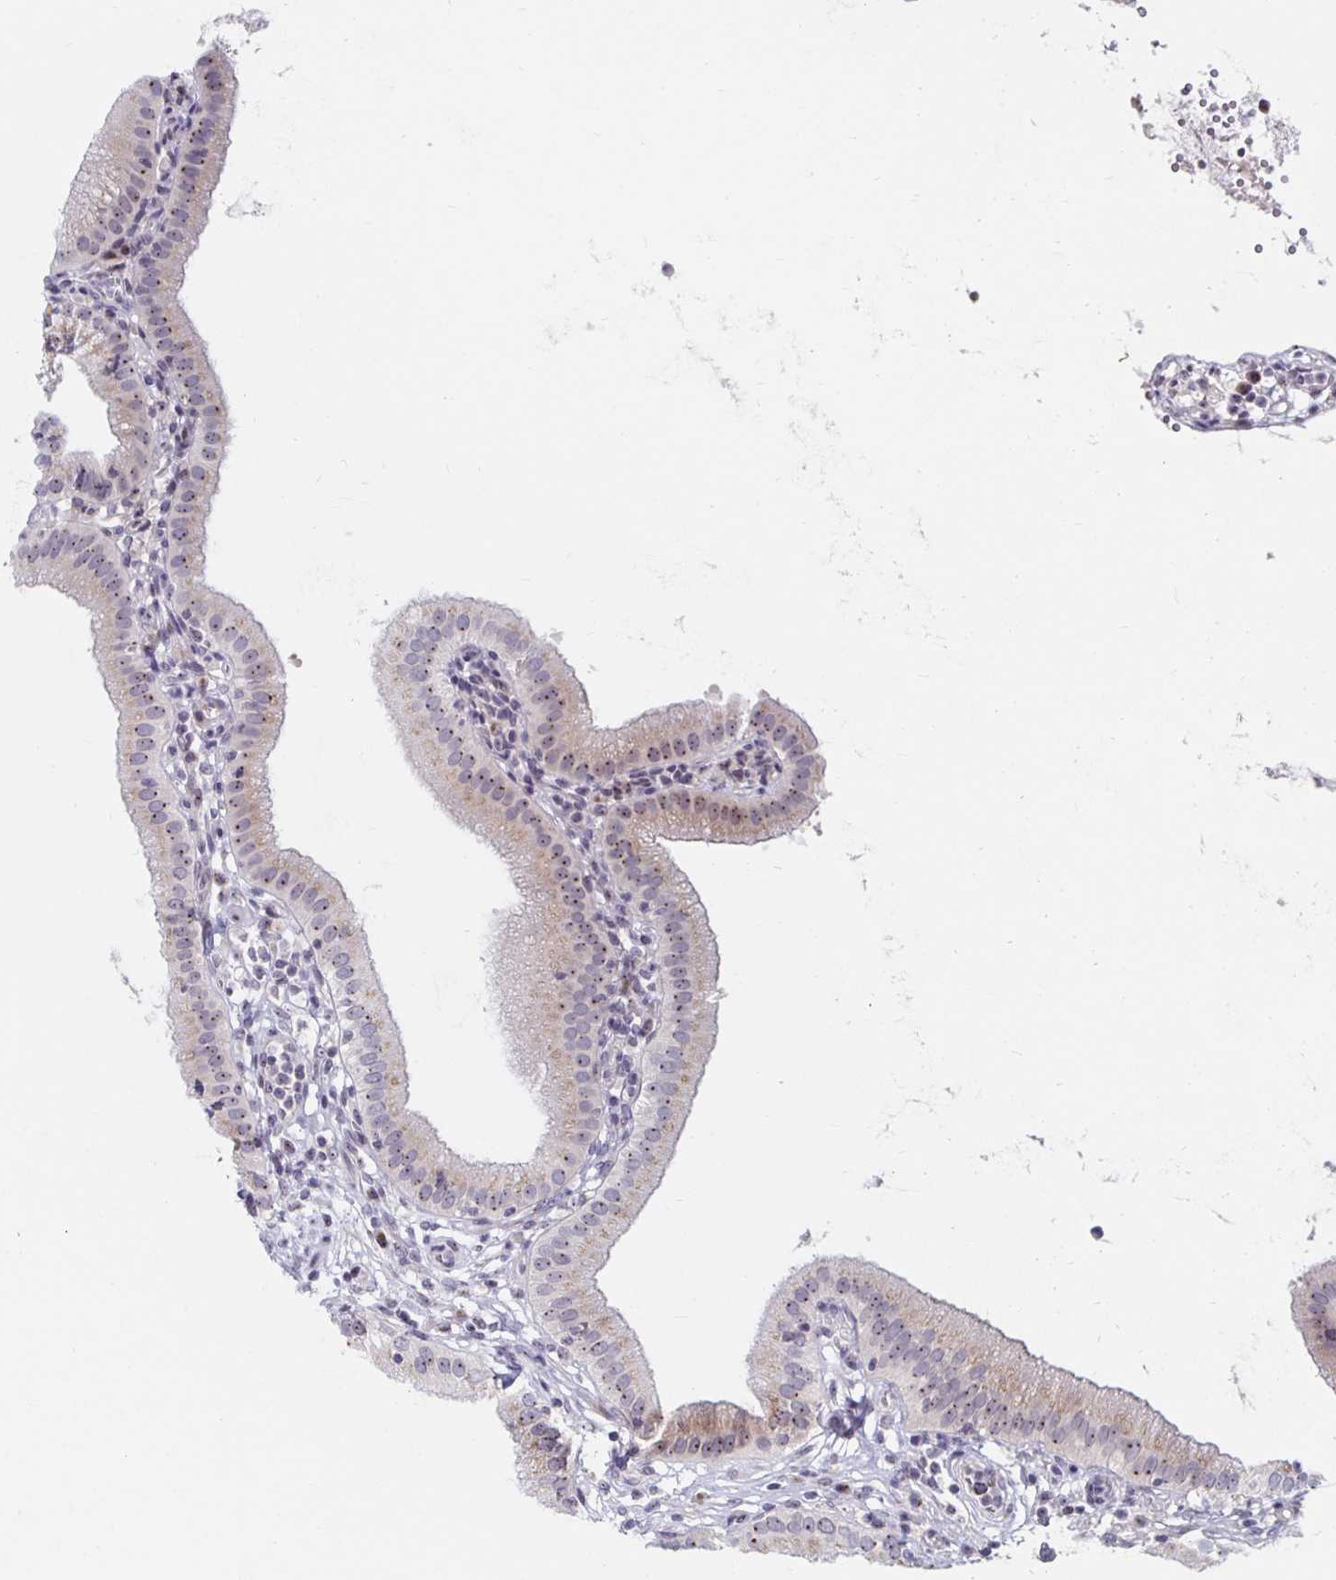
{"staining": {"intensity": "weak", "quantity": ">75%", "location": "cytoplasmic/membranous,nuclear"}, "tissue": "gallbladder", "cell_type": "Glandular cells", "image_type": "normal", "snomed": [{"axis": "morphology", "description": "Normal tissue, NOS"}, {"axis": "topography", "description": "Gallbladder"}], "caption": "Gallbladder stained with immunohistochemistry displays weak cytoplasmic/membranous,nuclear positivity in about >75% of glandular cells.", "gene": "NUP85", "patient": {"sex": "female", "age": 65}}